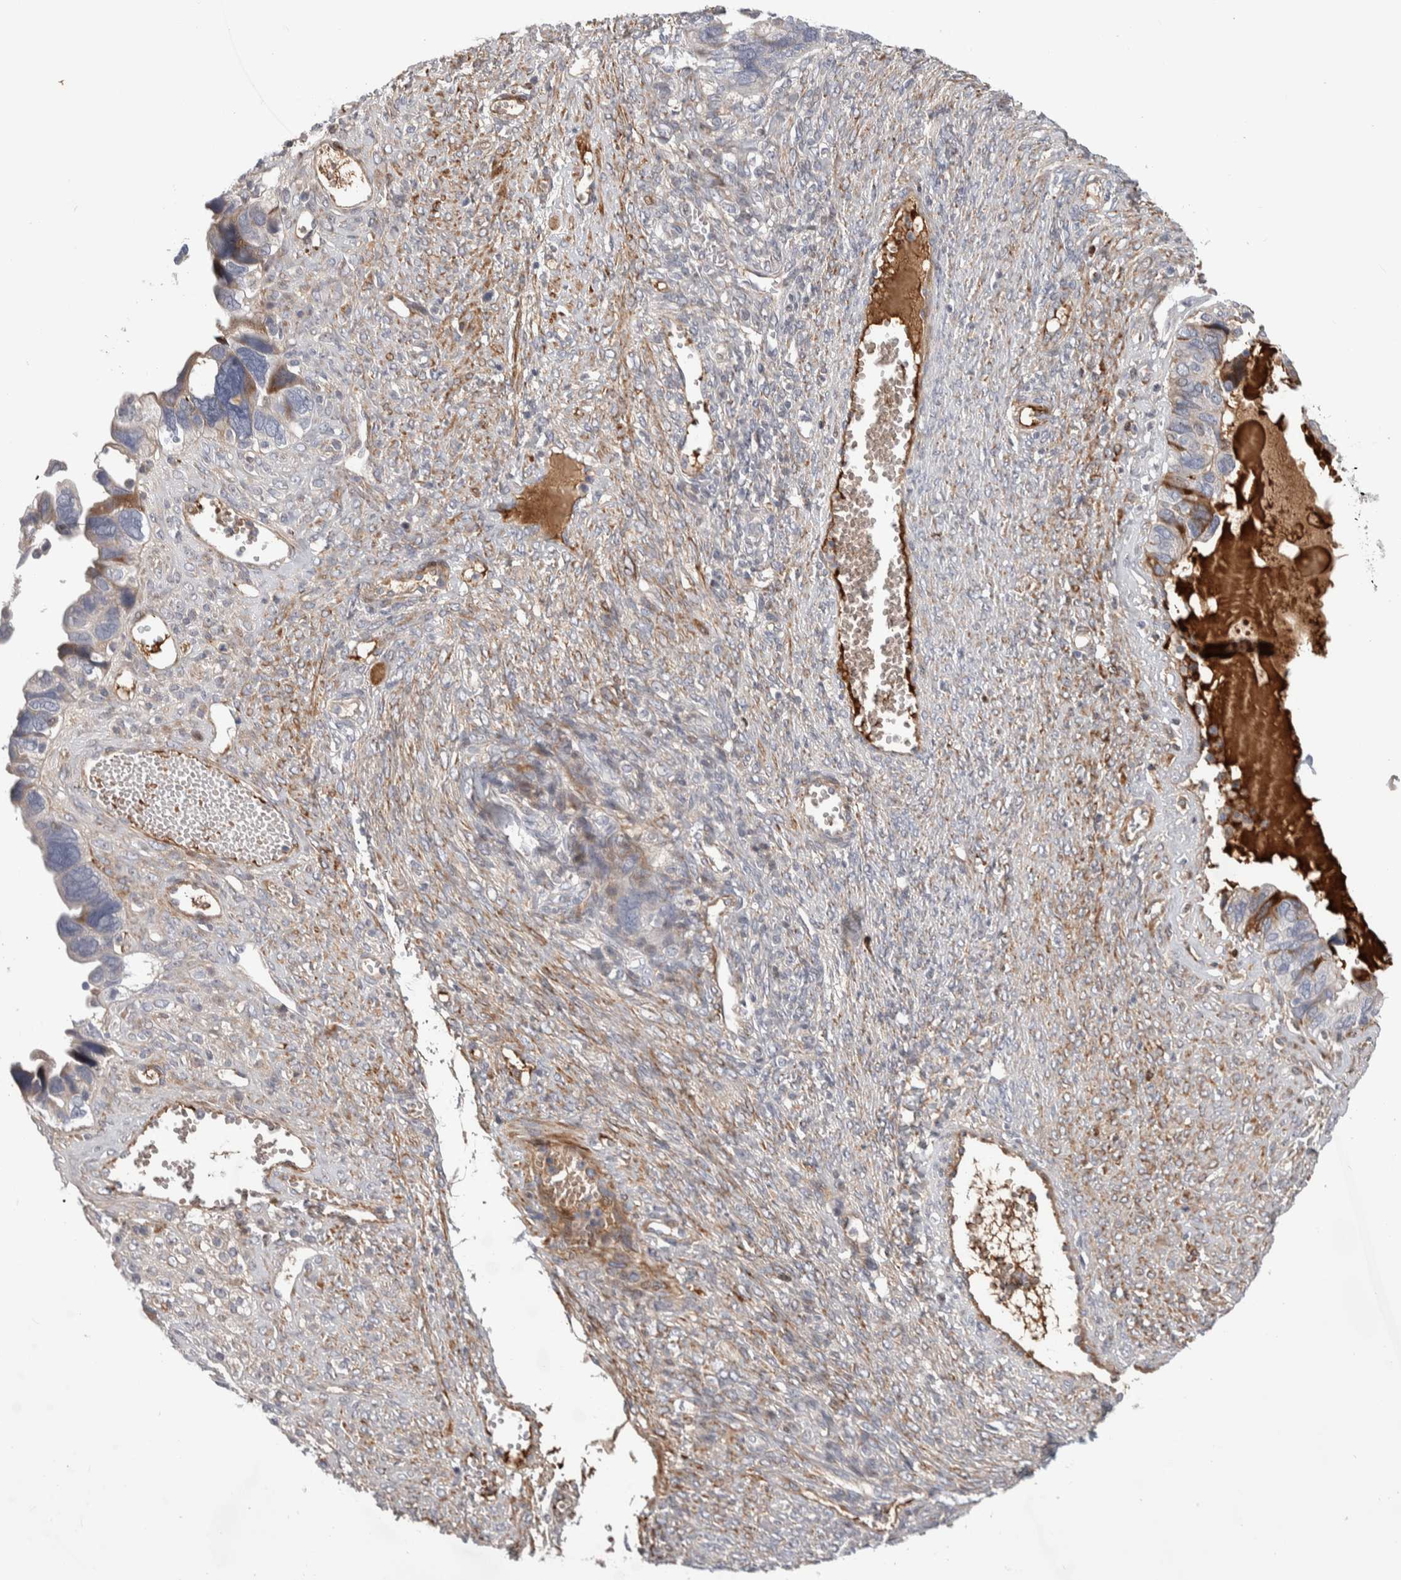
{"staining": {"intensity": "moderate", "quantity": "<25%", "location": "cytoplasmic/membranous"}, "tissue": "ovarian cancer", "cell_type": "Tumor cells", "image_type": "cancer", "snomed": [{"axis": "morphology", "description": "Cystadenocarcinoma, serous, NOS"}, {"axis": "topography", "description": "Ovary"}], "caption": "High-power microscopy captured an immunohistochemistry histopathology image of ovarian cancer, revealing moderate cytoplasmic/membranous positivity in approximately <25% of tumor cells.", "gene": "PSMG3", "patient": {"sex": "female", "age": 79}}